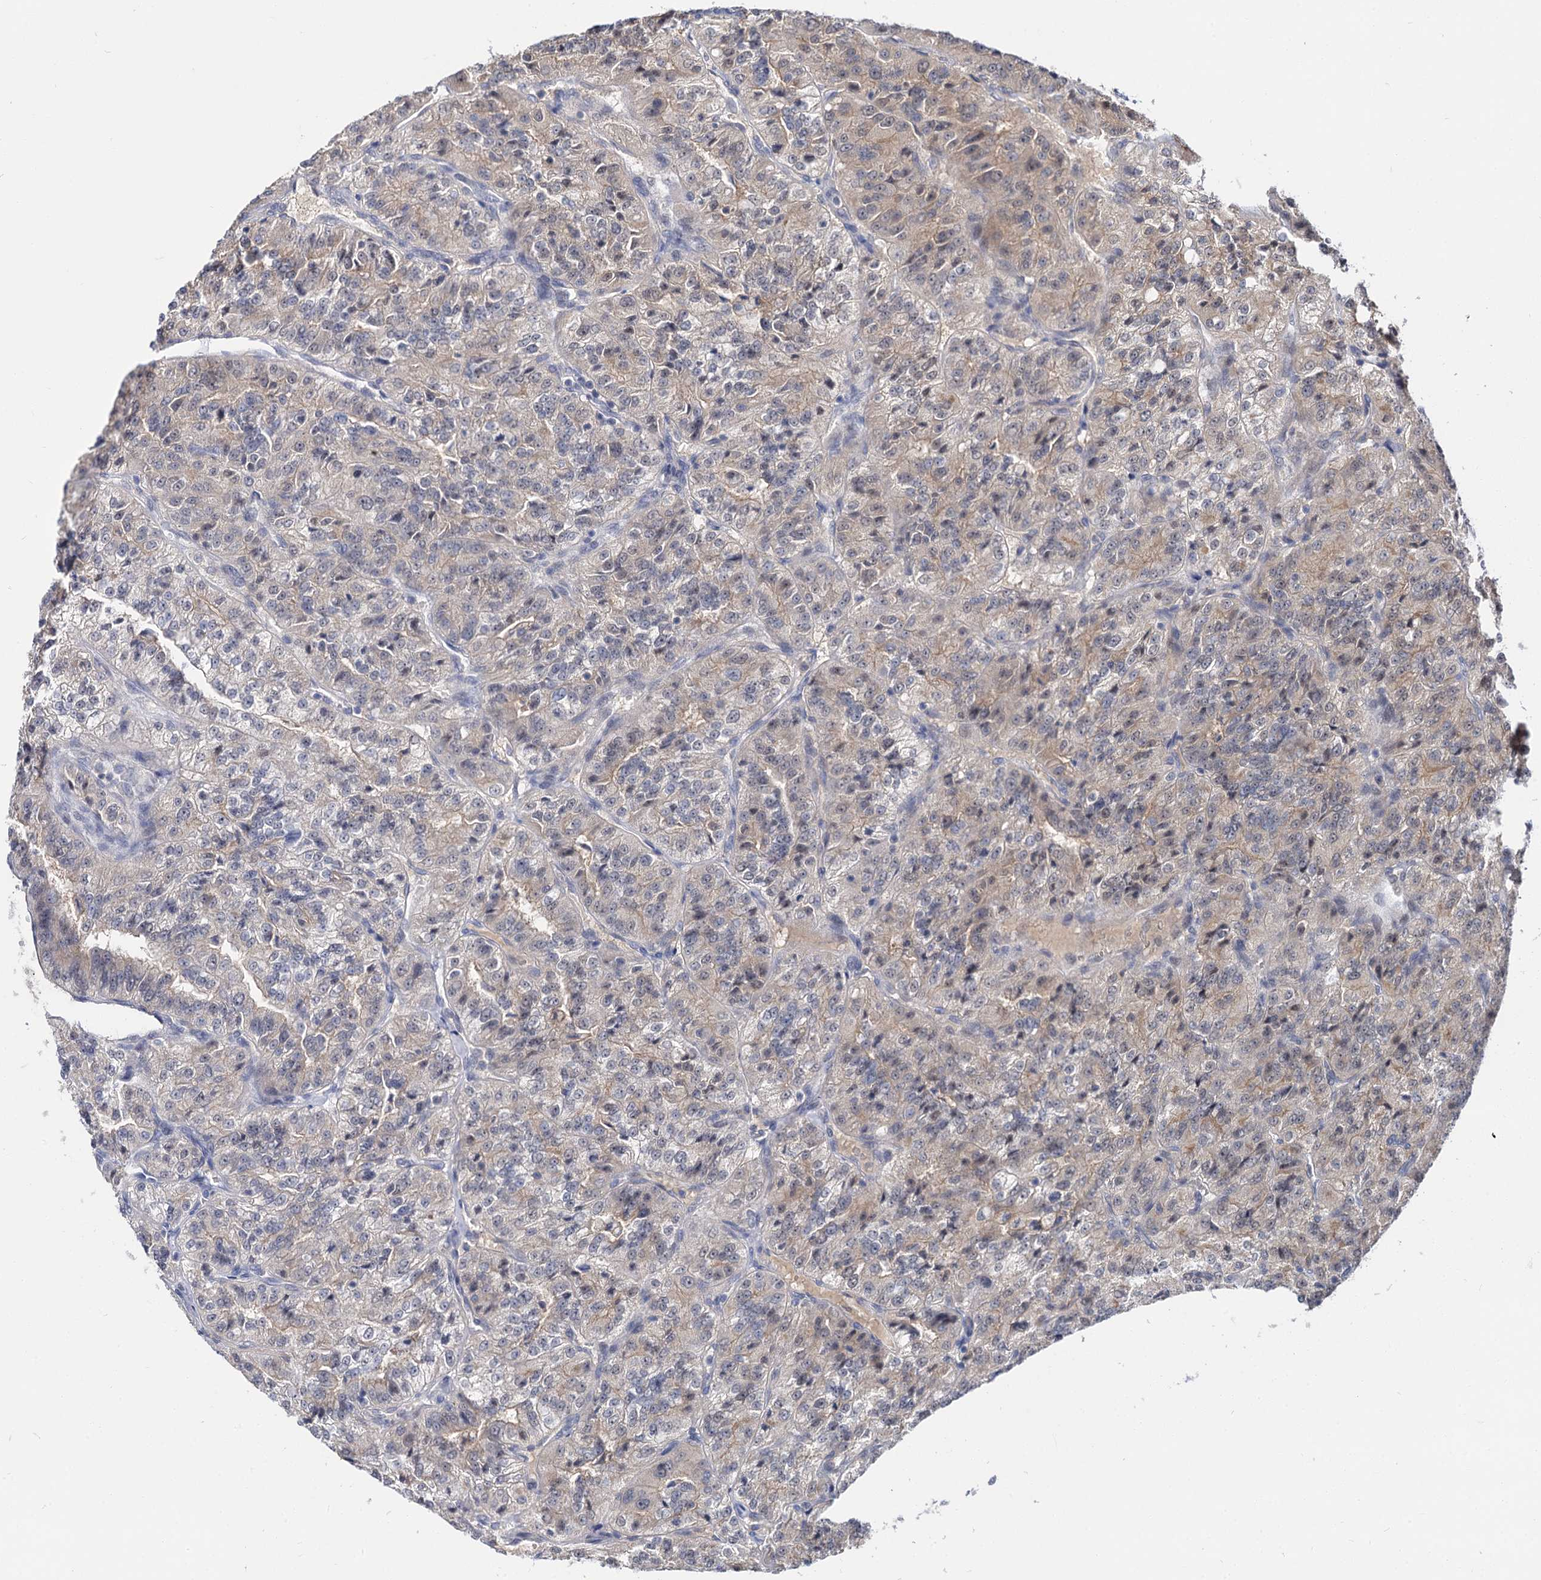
{"staining": {"intensity": "negative", "quantity": "none", "location": "none"}, "tissue": "renal cancer", "cell_type": "Tumor cells", "image_type": "cancer", "snomed": [{"axis": "morphology", "description": "Adenocarcinoma, NOS"}, {"axis": "topography", "description": "Kidney"}], "caption": "Renal cancer stained for a protein using immunohistochemistry displays no positivity tumor cells.", "gene": "NEK10", "patient": {"sex": "female", "age": 63}}